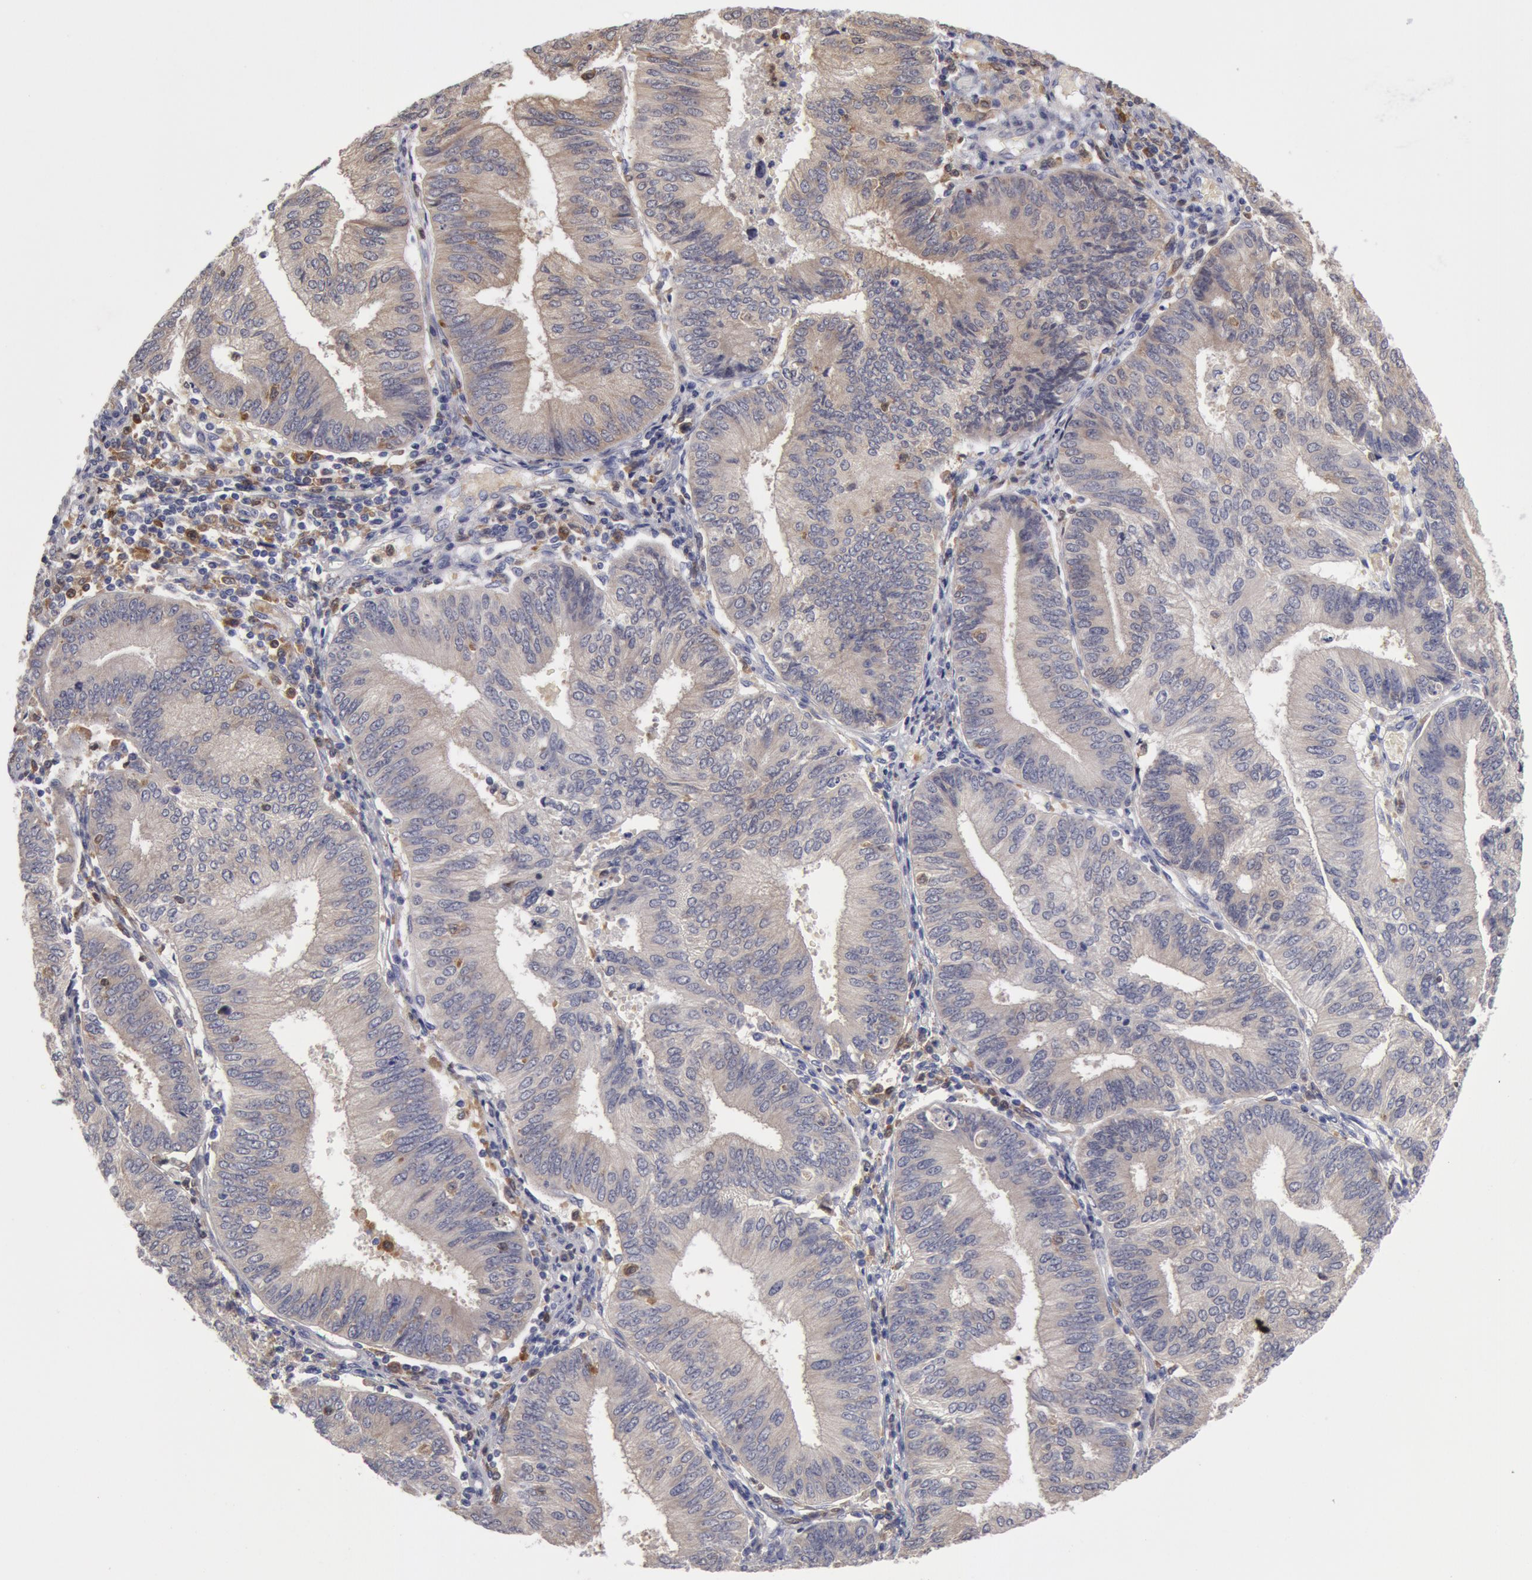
{"staining": {"intensity": "weak", "quantity": ">75%", "location": "cytoplasmic/membranous"}, "tissue": "endometrial cancer", "cell_type": "Tumor cells", "image_type": "cancer", "snomed": [{"axis": "morphology", "description": "Adenocarcinoma, NOS"}, {"axis": "topography", "description": "Endometrium"}], "caption": "A histopathology image of endometrial cancer stained for a protein exhibits weak cytoplasmic/membranous brown staining in tumor cells. The staining was performed using DAB to visualize the protein expression in brown, while the nuclei were stained in blue with hematoxylin (Magnification: 20x).", "gene": "SYK", "patient": {"sex": "female", "age": 55}}